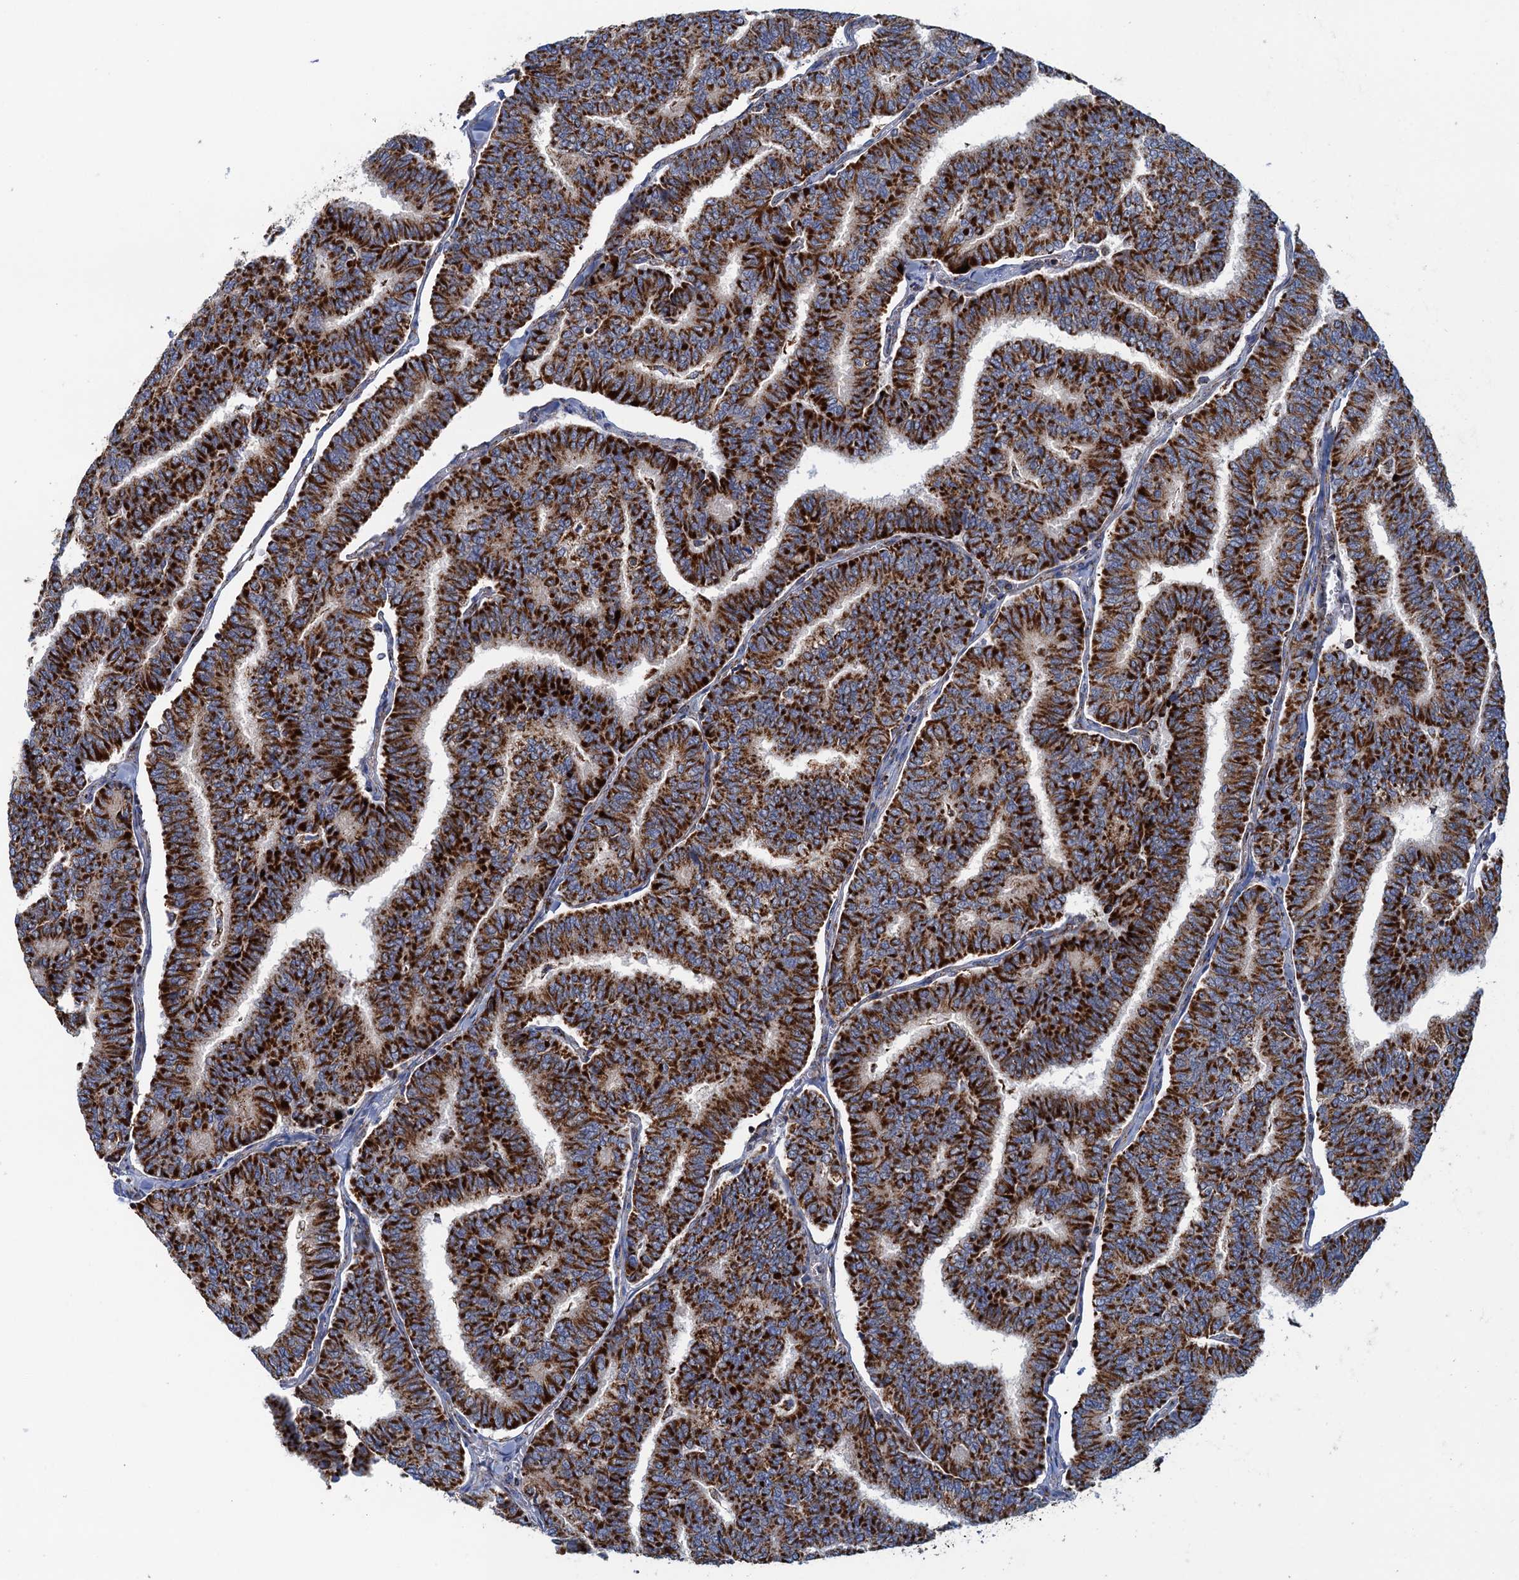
{"staining": {"intensity": "strong", "quantity": ">75%", "location": "cytoplasmic/membranous"}, "tissue": "thyroid cancer", "cell_type": "Tumor cells", "image_type": "cancer", "snomed": [{"axis": "morphology", "description": "Papillary adenocarcinoma, NOS"}, {"axis": "topography", "description": "Thyroid gland"}], "caption": "Tumor cells reveal strong cytoplasmic/membranous expression in approximately >75% of cells in thyroid cancer (papillary adenocarcinoma). The protein of interest is stained brown, and the nuclei are stained in blue (DAB IHC with brightfield microscopy, high magnification).", "gene": "GTPBP3", "patient": {"sex": "female", "age": 35}}